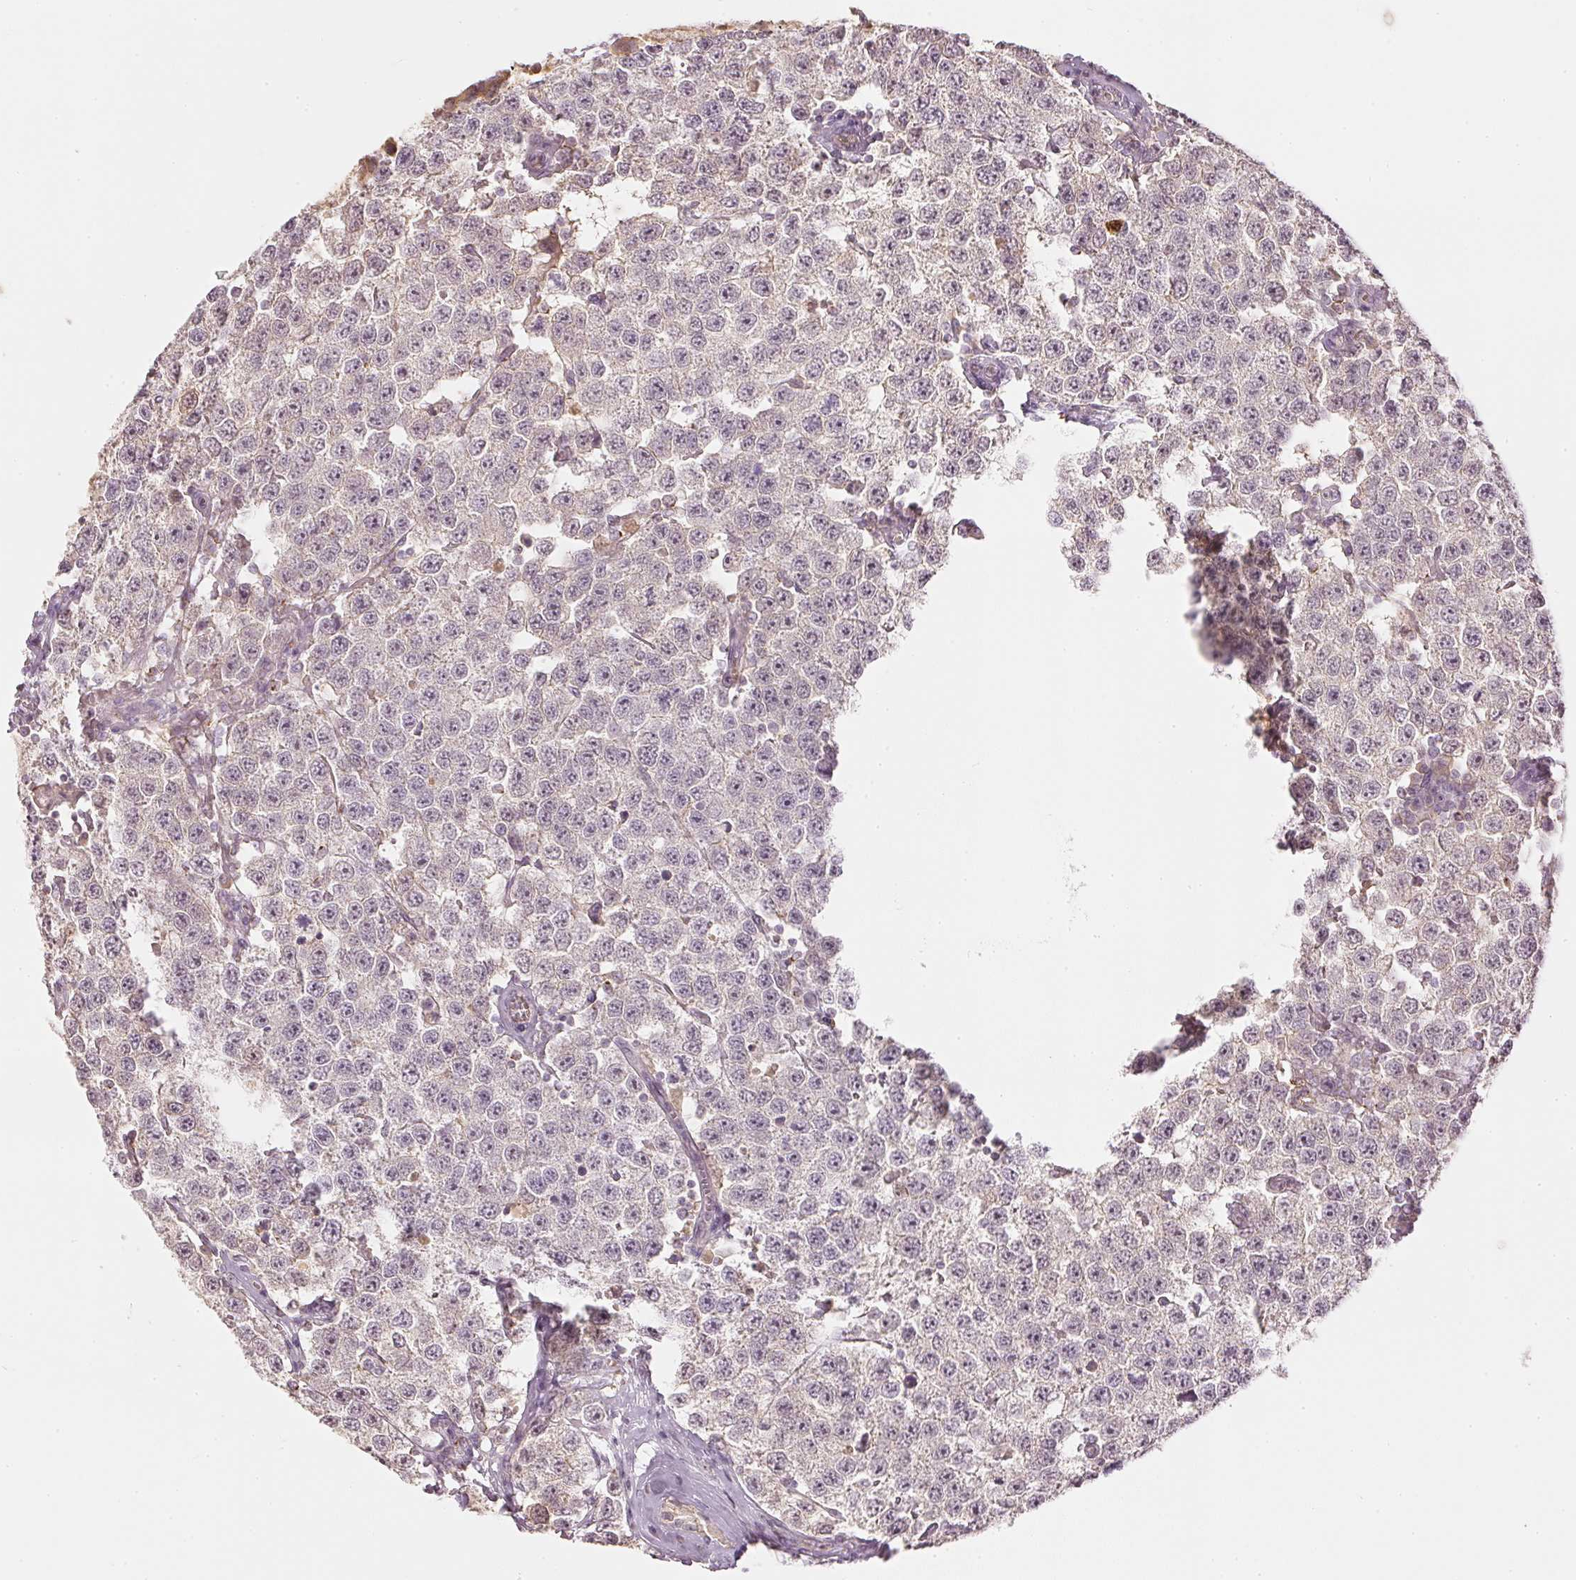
{"staining": {"intensity": "weak", "quantity": "<25%", "location": "cytoplasmic/membranous"}, "tissue": "testis cancer", "cell_type": "Tumor cells", "image_type": "cancer", "snomed": [{"axis": "morphology", "description": "Seminoma, NOS"}, {"axis": "topography", "description": "Testis"}], "caption": "Testis cancer (seminoma) was stained to show a protein in brown. There is no significant expression in tumor cells.", "gene": "GZMA", "patient": {"sex": "male", "age": 34}}